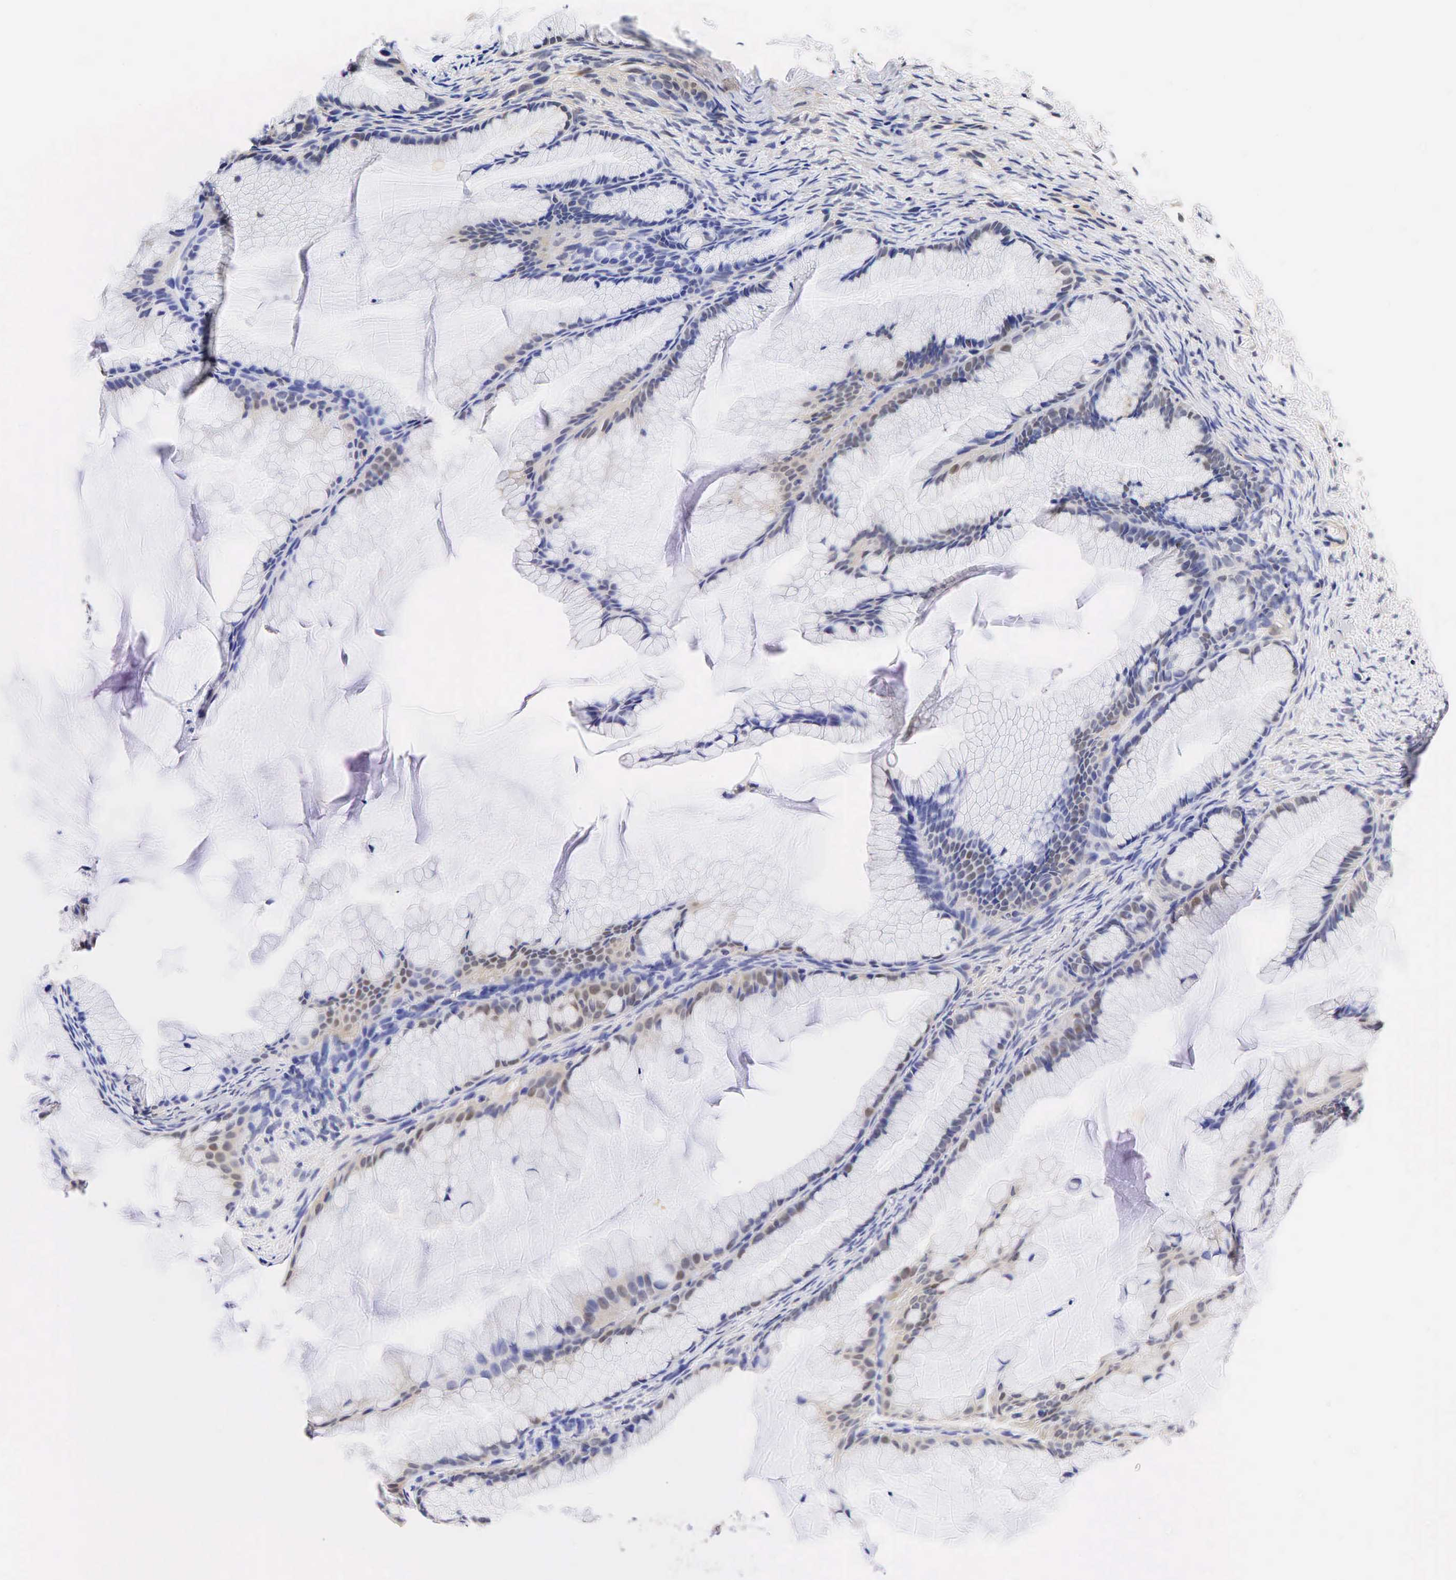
{"staining": {"intensity": "weak", "quantity": "<25%", "location": "nuclear"}, "tissue": "ovarian cancer", "cell_type": "Tumor cells", "image_type": "cancer", "snomed": [{"axis": "morphology", "description": "Cystadenocarcinoma, mucinous, NOS"}, {"axis": "topography", "description": "Ovary"}], "caption": "There is no significant staining in tumor cells of ovarian mucinous cystadenocarcinoma. The staining was performed using DAB to visualize the protein expression in brown, while the nuclei were stained in blue with hematoxylin (Magnification: 20x).", "gene": "CCND1", "patient": {"sex": "female", "age": 41}}